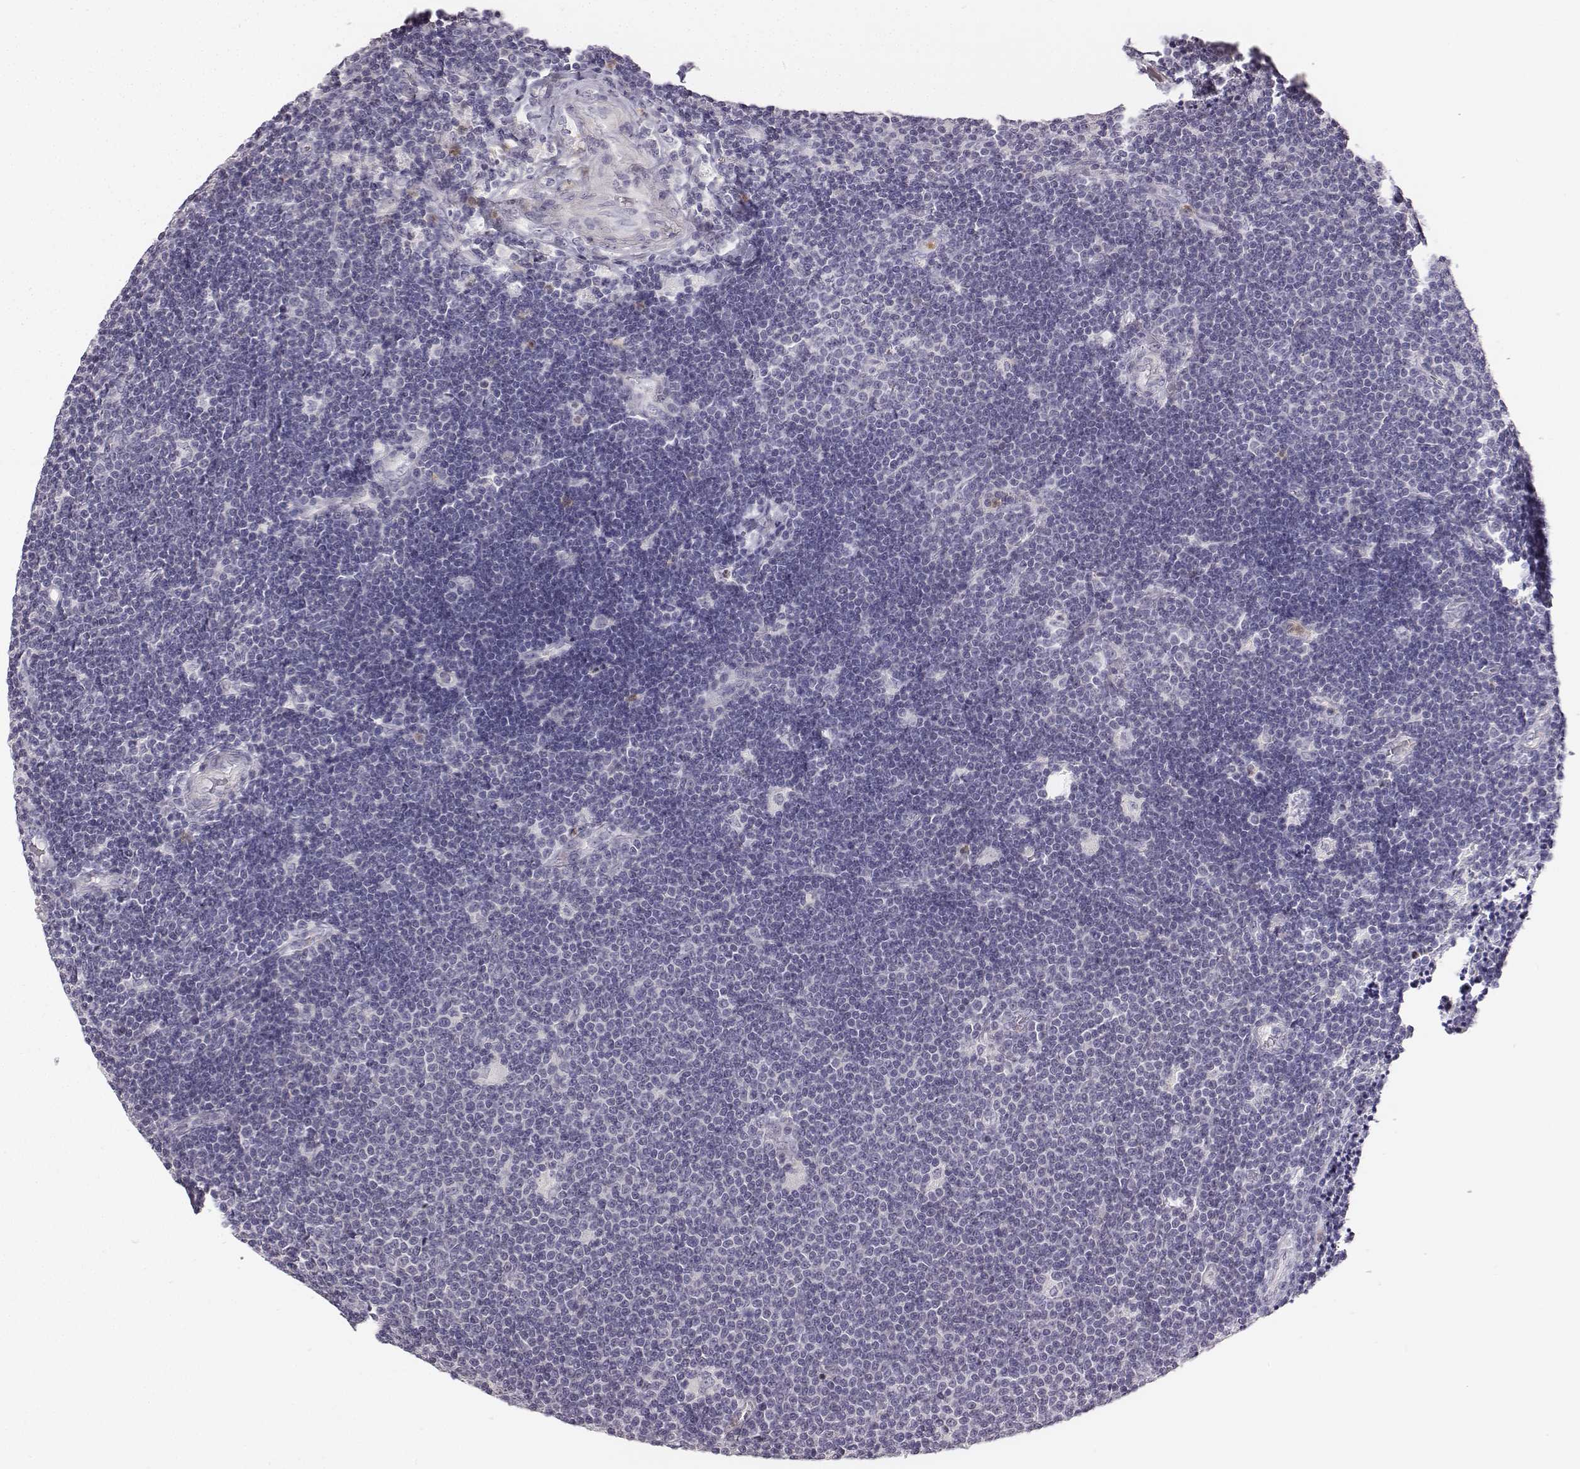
{"staining": {"intensity": "negative", "quantity": "none", "location": "none"}, "tissue": "lymphoma", "cell_type": "Tumor cells", "image_type": "cancer", "snomed": [{"axis": "morphology", "description": "Malignant lymphoma, non-Hodgkin's type, Low grade"}, {"axis": "topography", "description": "Brain"}], "caption": "This is an IHC image of malignant lymphoma, non-Hodgkin's type (low-grade). There is no expression in tumor cells.", "gene": "ADAM7", "patient": {"sex": "female", "age": 66}}